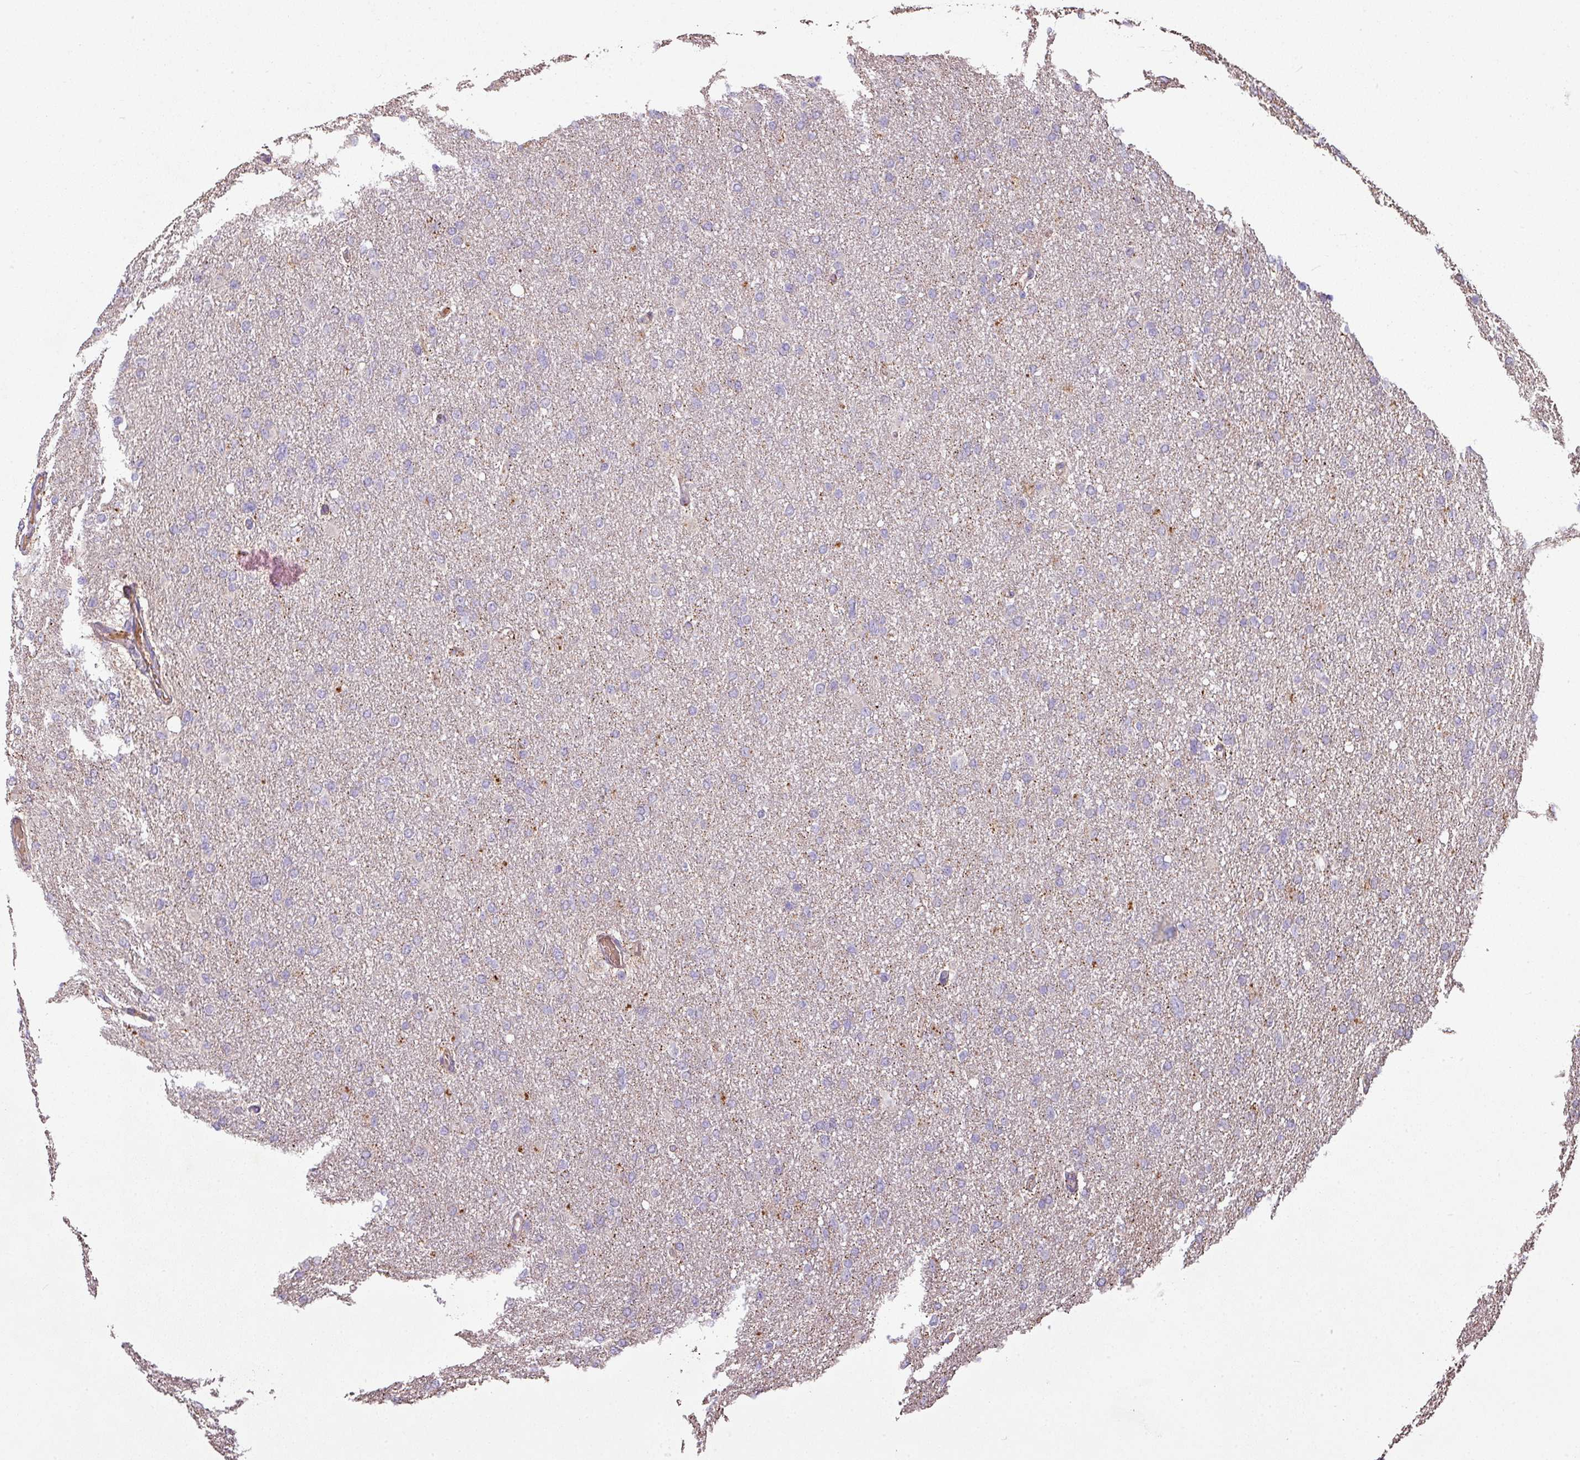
{"staining": {"intensity": "negative", "quantity": "none", "location": "none"}, "tissue": "glioma", "cell_type": "Tumor cells", "image_type": "cancer", "snomed": [{"axis": "morphology", "description": "Glioma, malignant, High grade"}, {"axis": "topography", "description": "Cerebral cortex"}], "caption": "DAB immunohistochemical staining of glioma demonstrates no significant expression in tumor cells.", "gene": "NHSL2", "patient": {"sex": "female", "age": 36}}